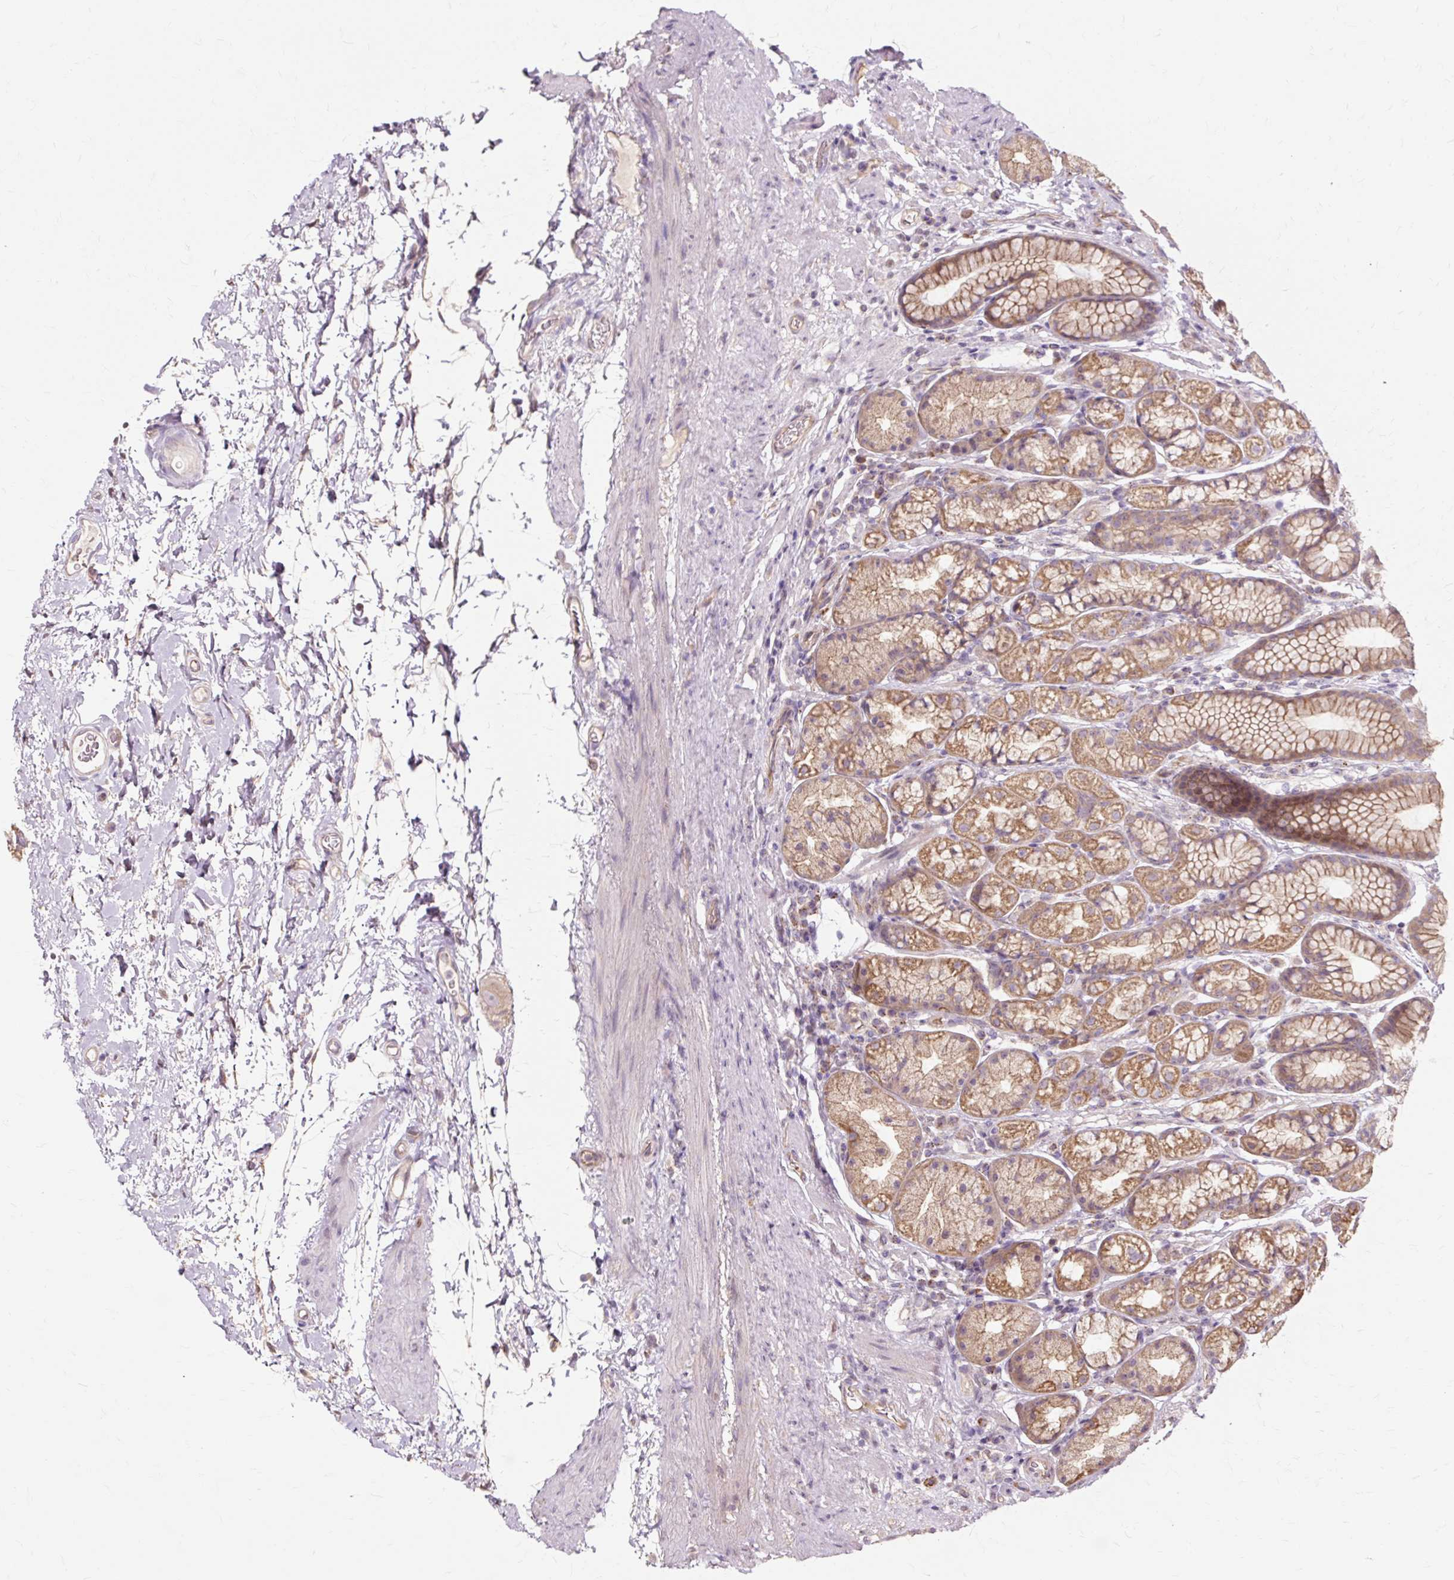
{"staining": {"intensity": "moderate", "quantity": ">75%", "location": "cytoplasmic/membranous"}, "tissue": "stomach", "cell_type": "Glandular cells", "image_type": "normal", "snomed": [{"axis": "morphology", "description": "Normal tissue, NOS"}, {"axis": "topography", "description": "Stomach, lower"}], "caption": "Glandular cells reveal medium levels of moderate cytoplasmic/membranous staining in about >75% of cells in normal human stomach. (DAB IHC, brown staining for protein, blue staining for nuclei).", "gene": "PDZD2", "patient": {"sex": "male", "age": 67}}